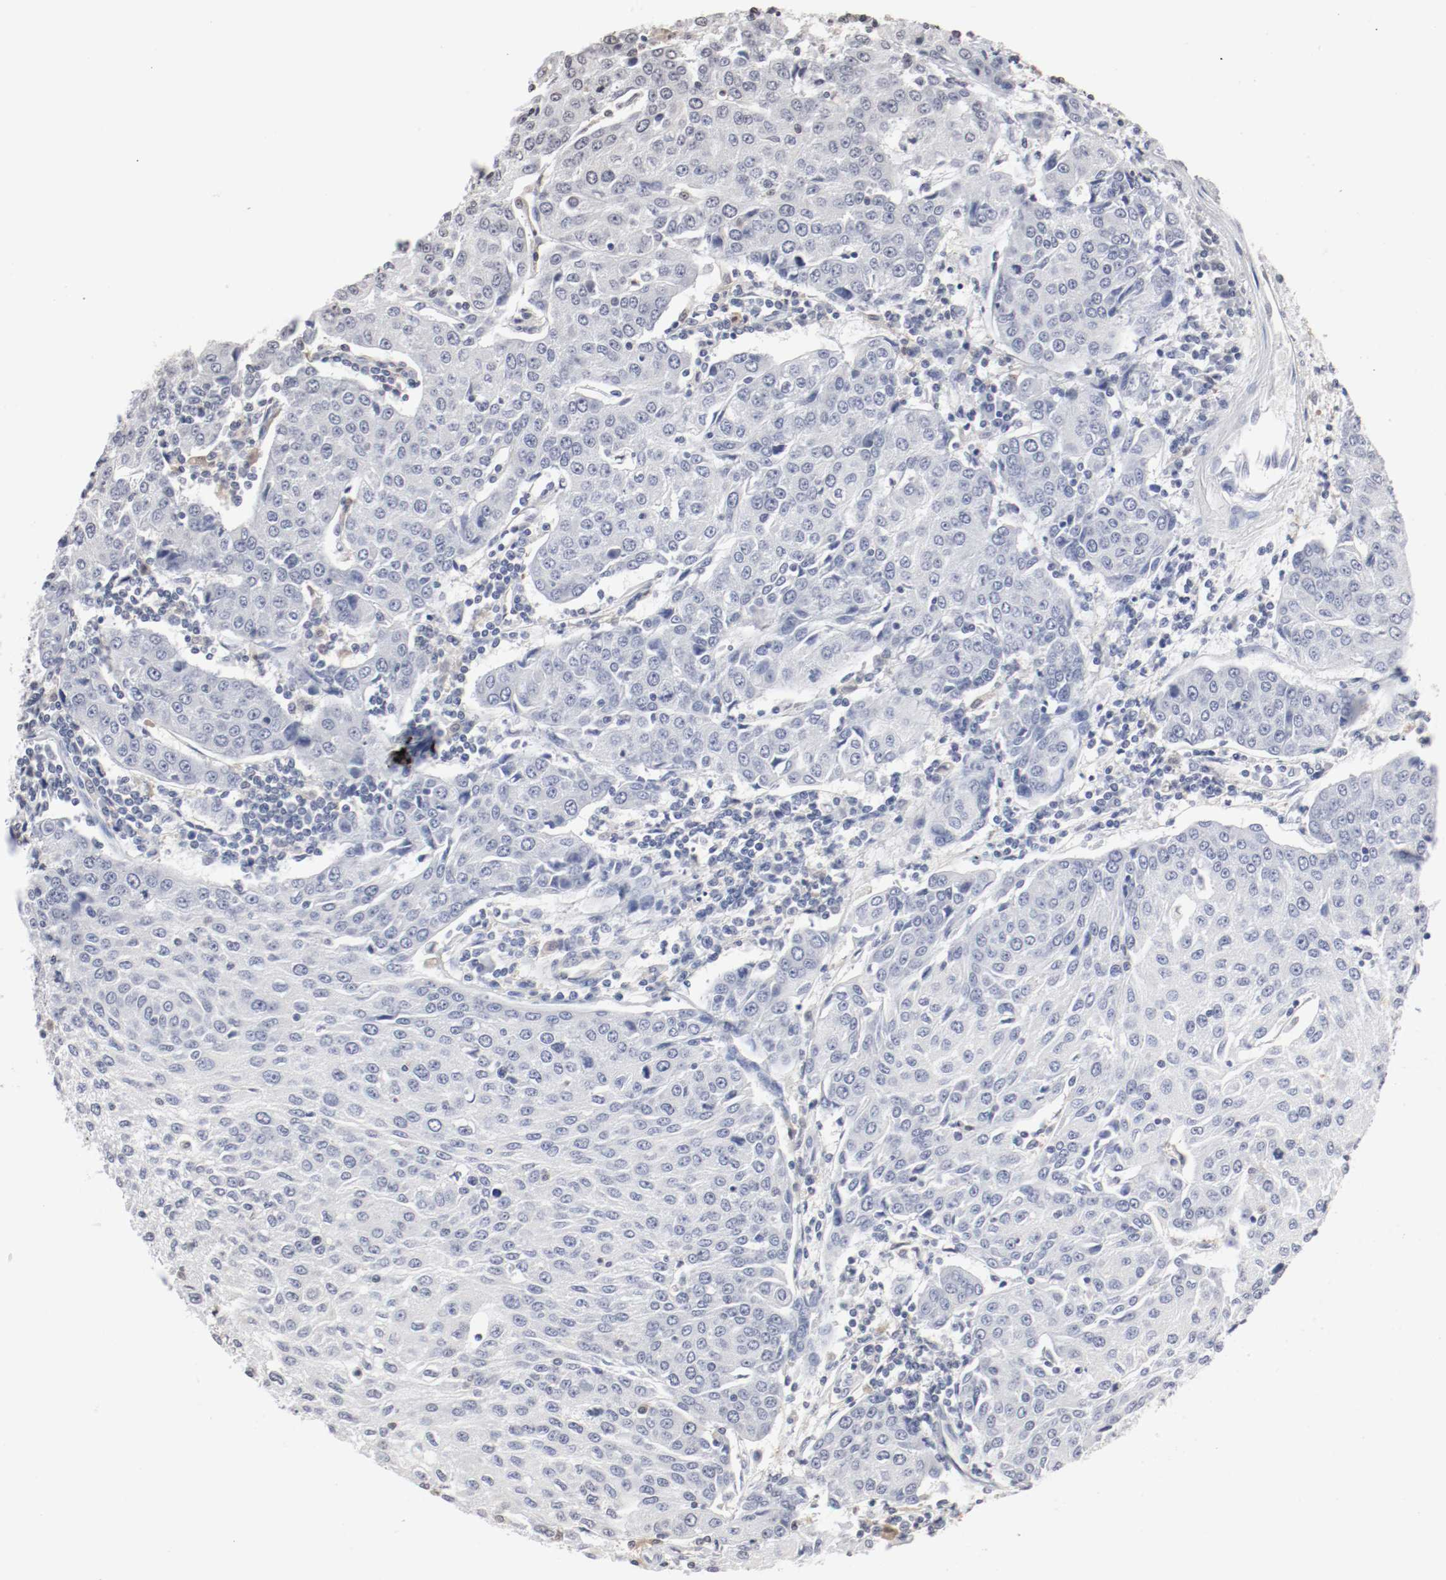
{"staining": {"intensity": "negative", "quantity": "none", "location": "none"}, "tissue": "urothelial cancer", "cell_type": "Tumor cells", "image_type": "cancer", "snomed": [{"axis": "morphology", "description": "Urothelial carcinoma, High grade"}, {"axis": "topography", "description": "Urinary bladder"}], "caption": "A high-resolution image shows IHC staining of urothelial cancer, which reveals no significant staining in tumor cells.", "gene": "WASL", "patient": {"sex": "female", "age": 85}}